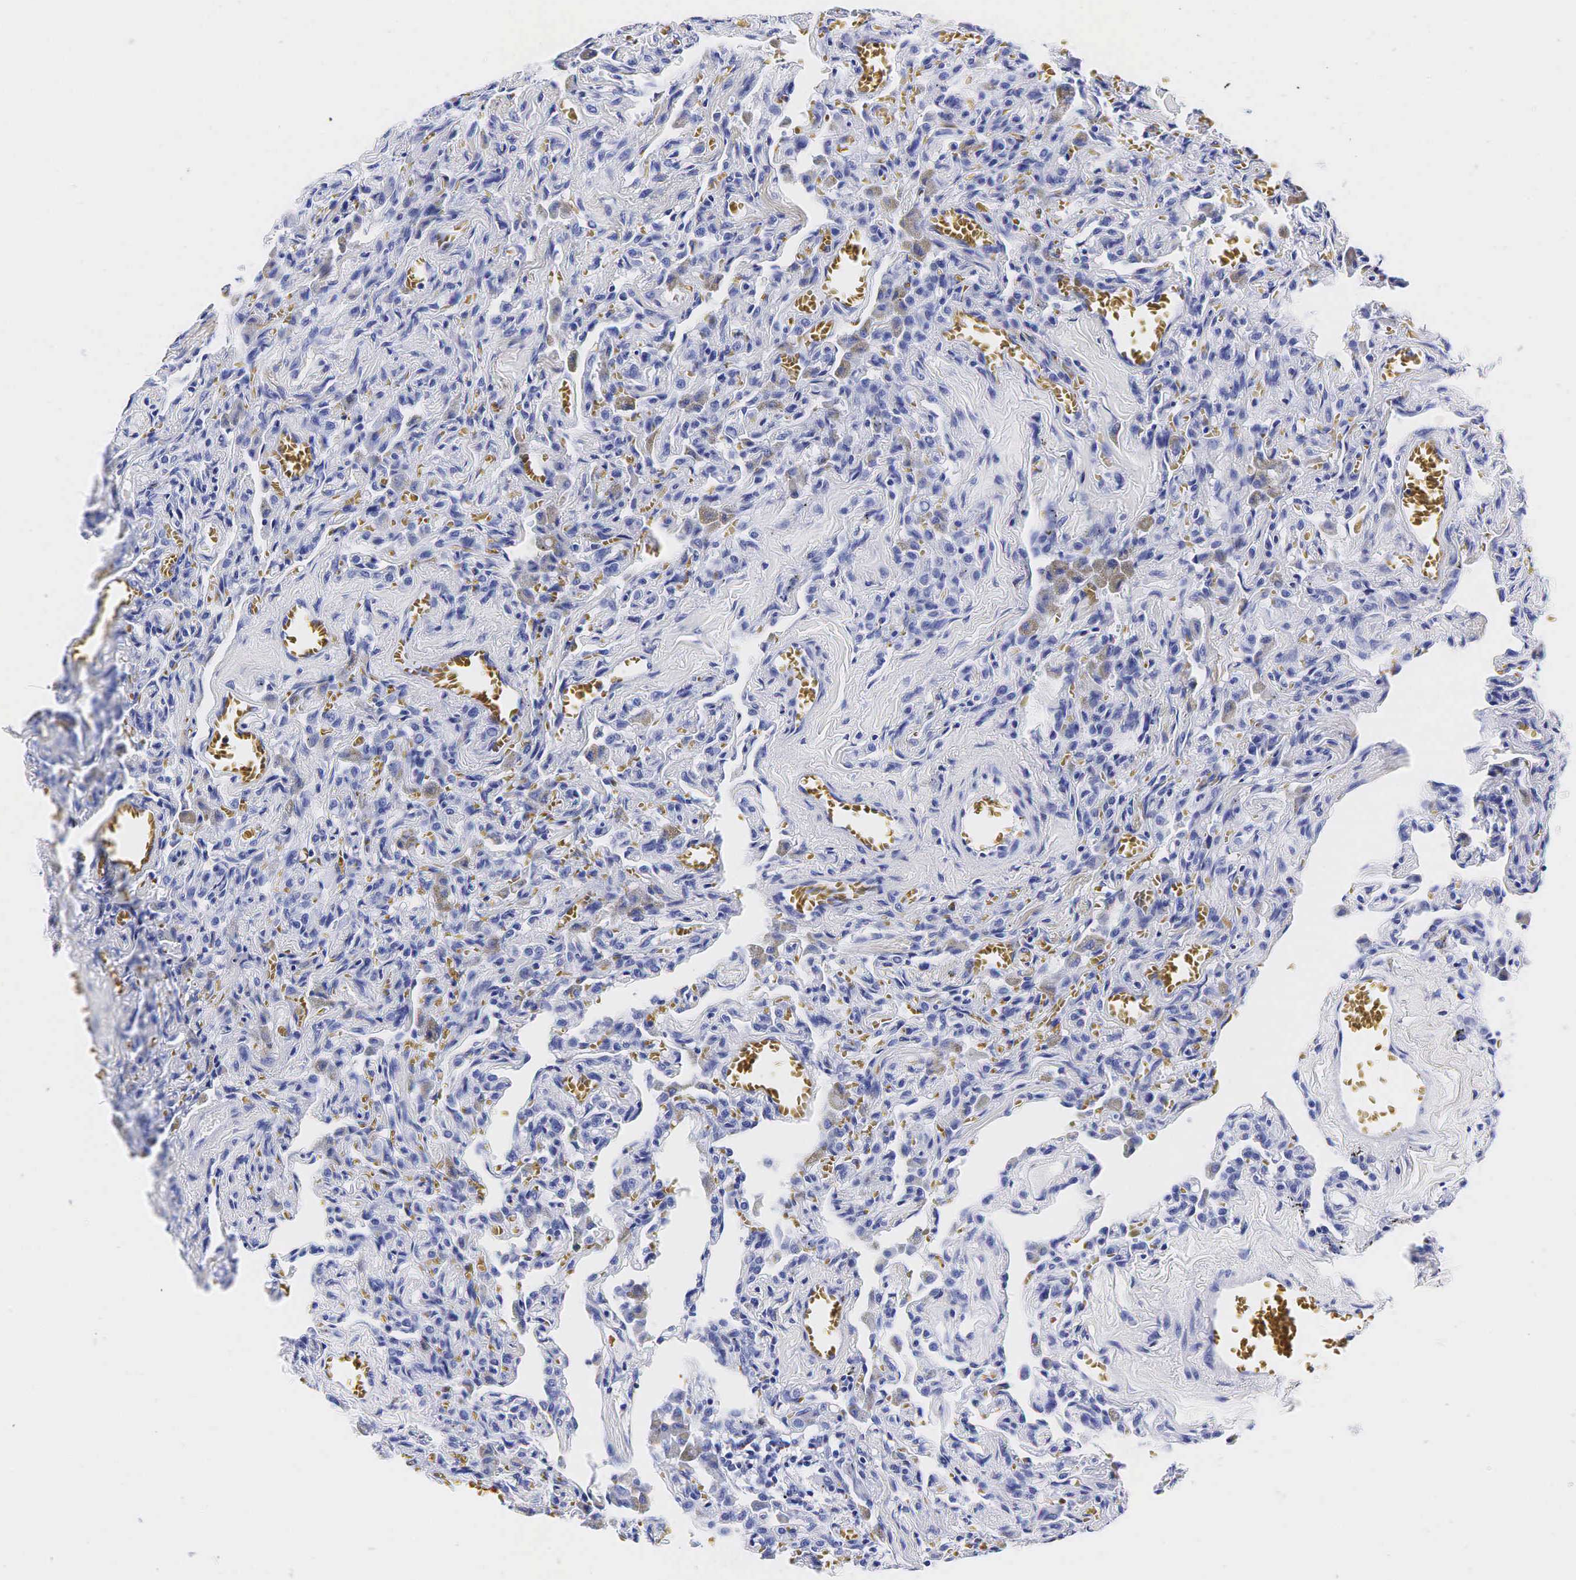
{"staining": {"intensity": "negative", "quantity": "none", "location": "none"}, "tissue": "lung", "cell_type": "Alveolar cells", "image_type": "normal", "snomed": [{"axis": "morphology", "description": "Normal tissue, NOS"}, {"axis": "topography", "description": "Lung"}], "caption": "High magnification brightfield microscopy of benign lung stained with DAB (3,3'-diaminobenzidine) (brown) and counterstained with hematoxylin (blue): alveolar cells show no significant expression.", "gene": "TG", "patient": {"sex": "male", "age": 73}}